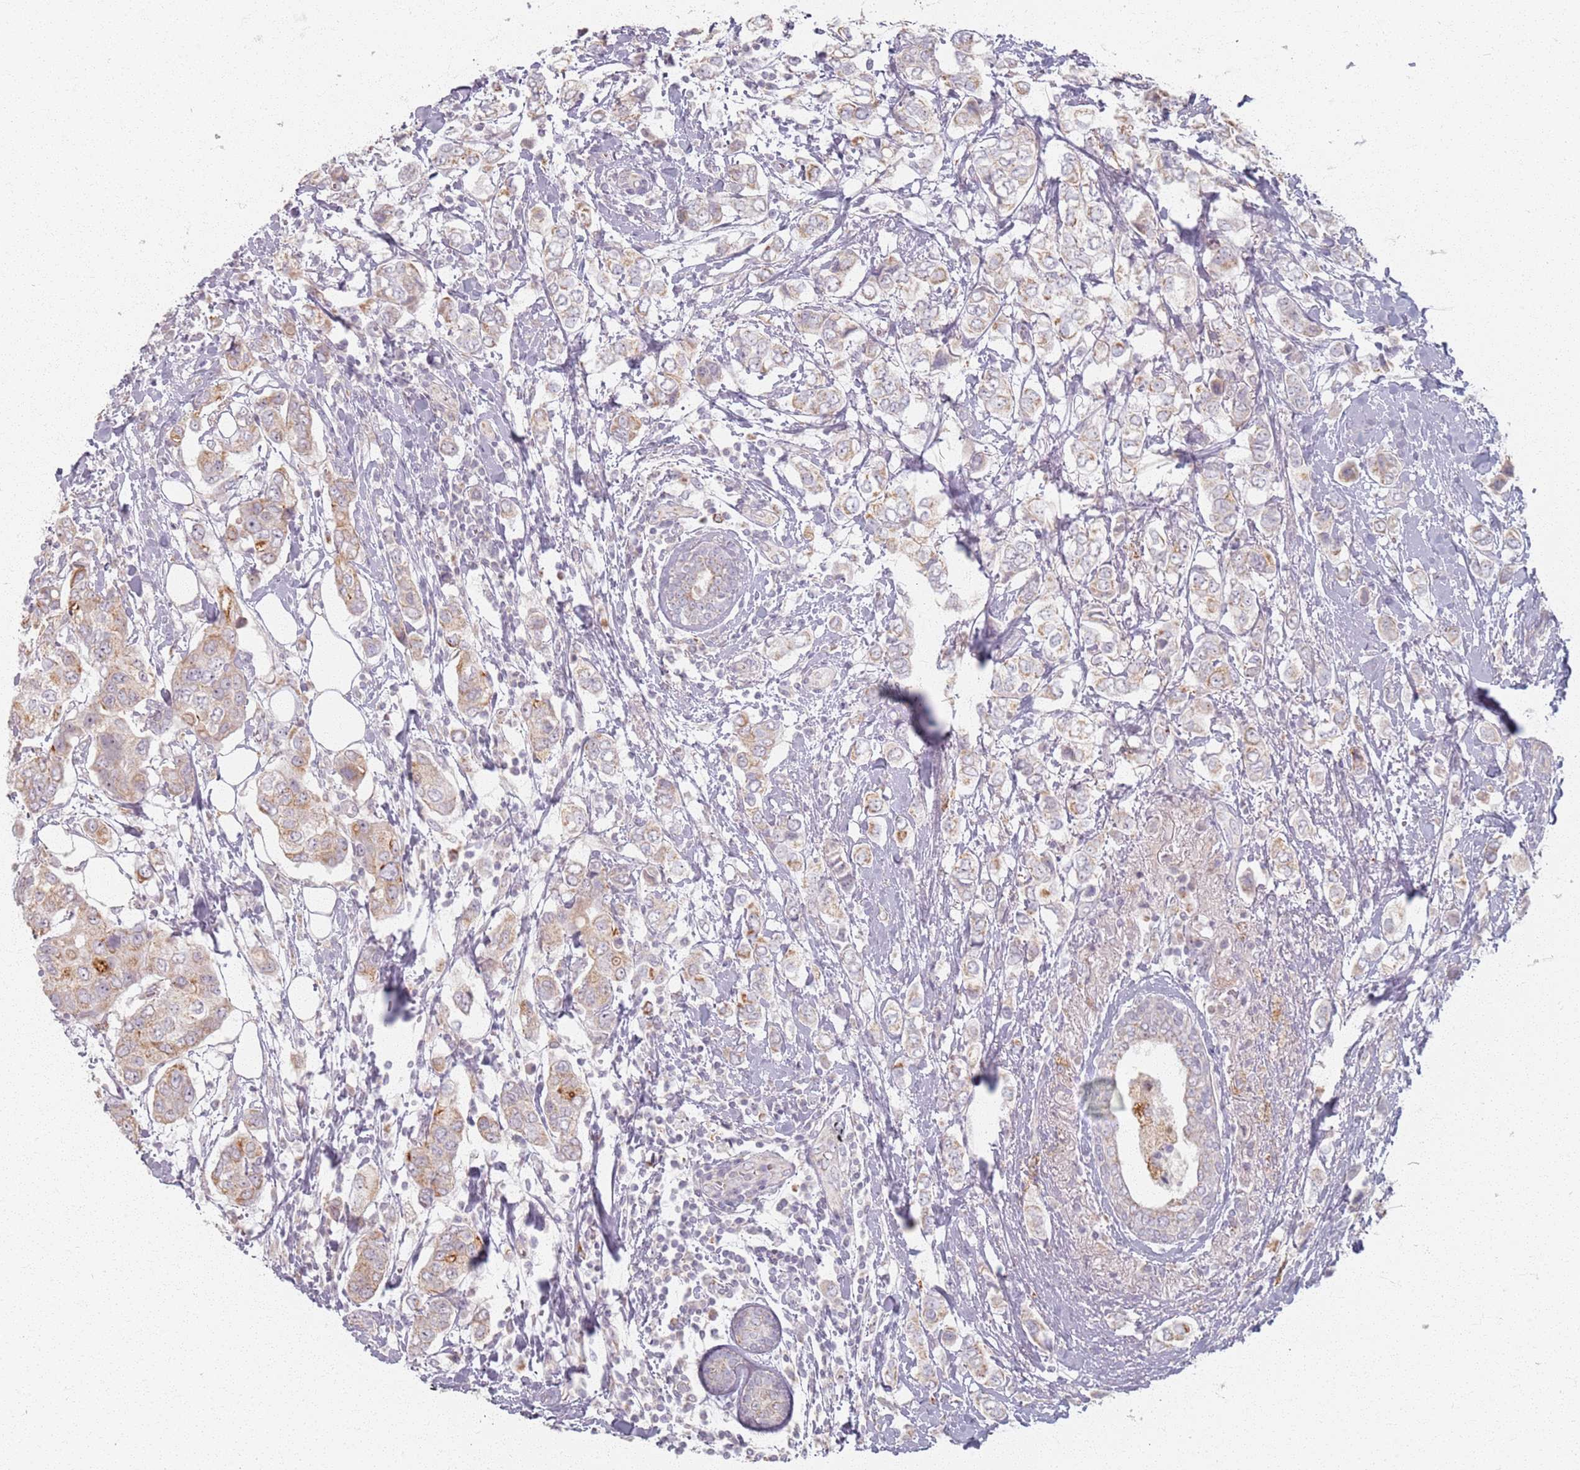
{"staining": {"intensity": "weak", "quantity": "25%-75%", "location": "cytoplasmic/membranous"}, "tissue": "breast cancer", "cell_type": "Tumor cells", "image_type": "cancer", "snomed": [{"axis": "morphology", "description": "Lobular carcinoma"}, {"axis": "topography", "description": "Breast"}], "caption": "This is a photomicrograph of IHC staining of breast cancer (lobular carcinoma), which shows weak expression in the cytoplasmic/membranous of tumor cells.", "gene": "PKD2L2", "patient": {"sex": "female", "age": 51}}